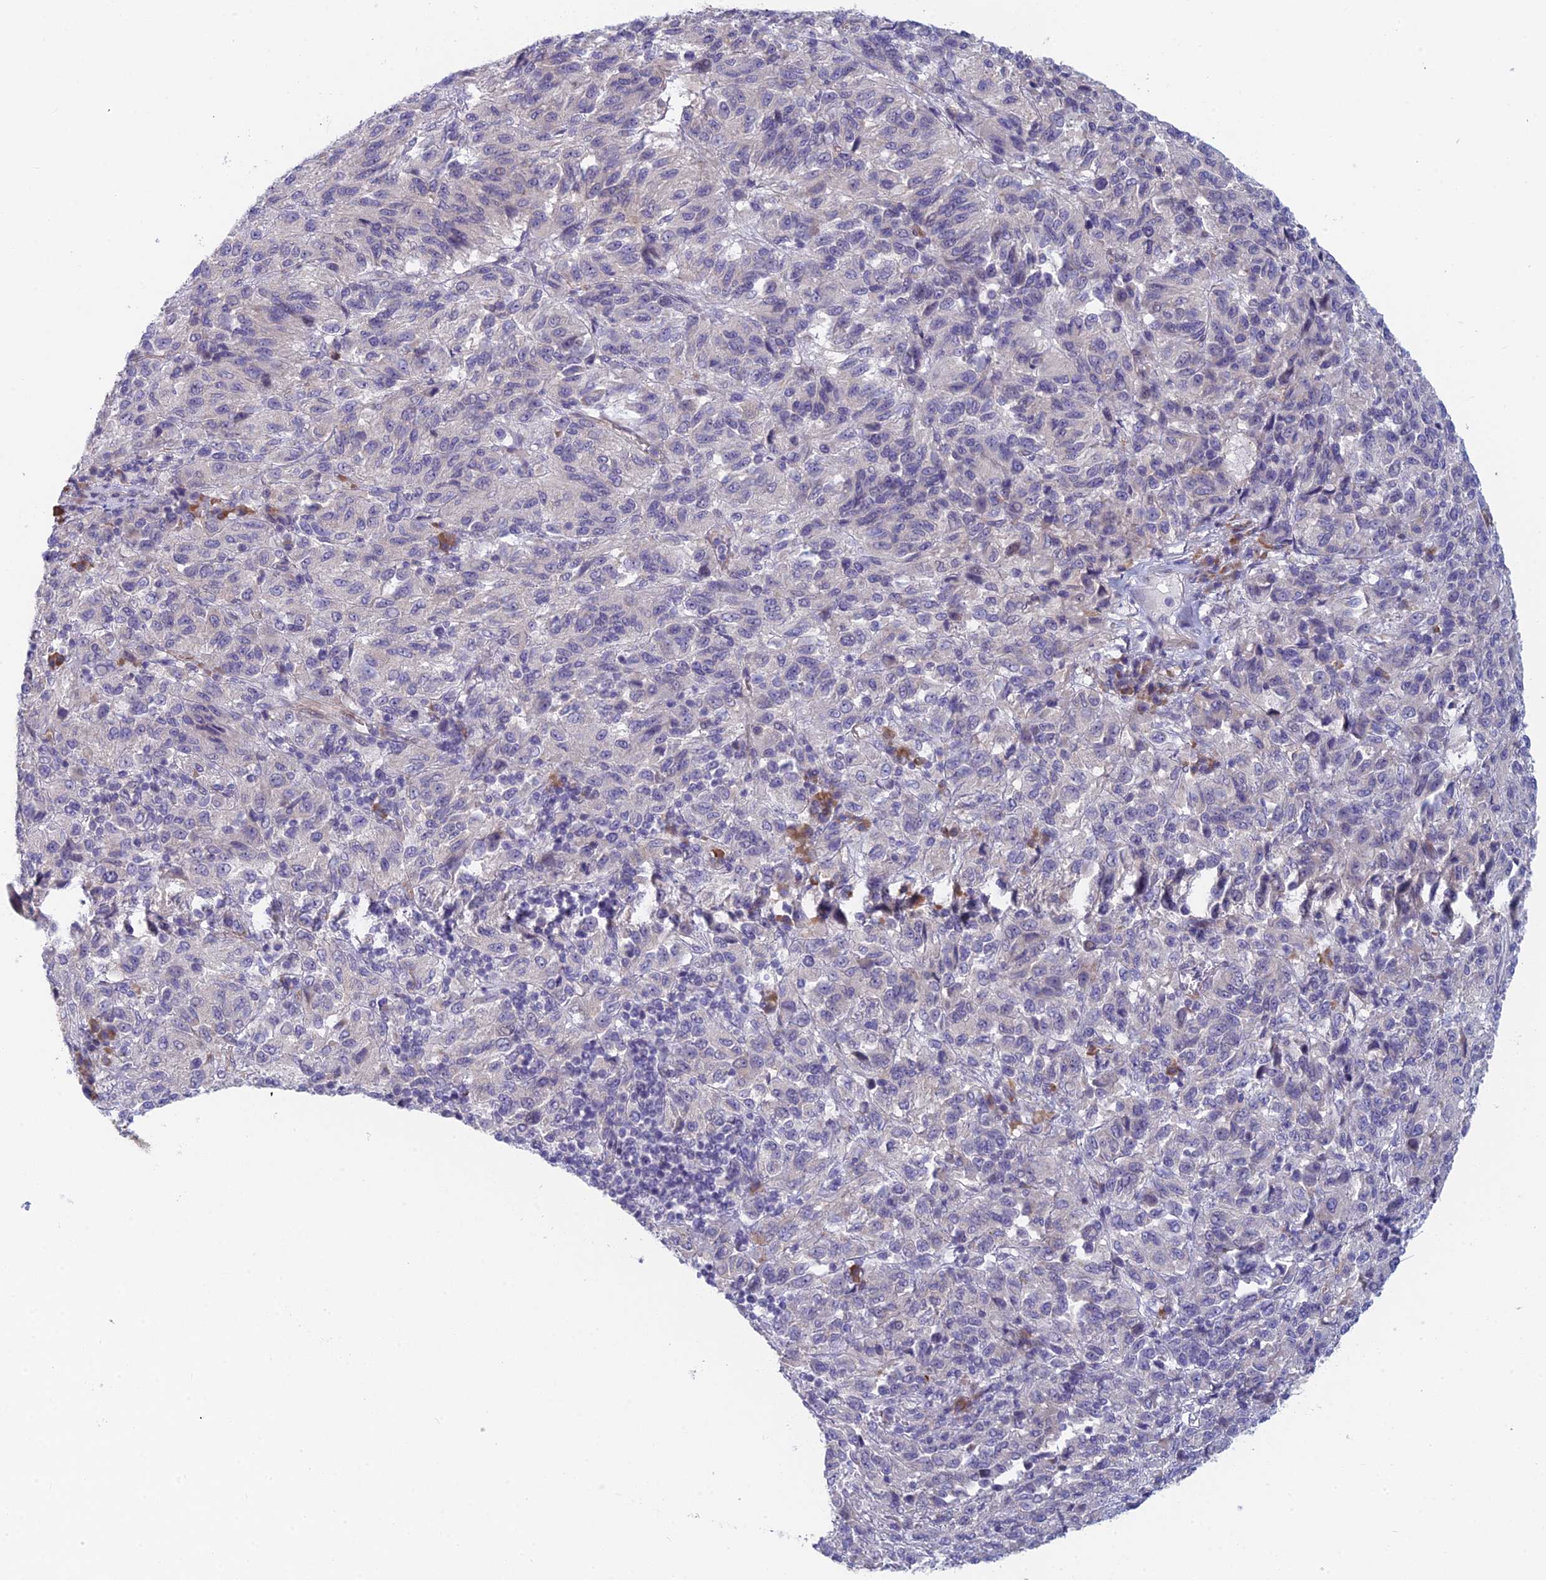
{"staining": {"intensity": "negative", "quantity": "none", "location": "none"}, "tissue": "melanoma", "cell_type": "Tumor cells", "image_type": "cancer", "snomed": [{"axis": "morphology", "description": "Malignant melanoma, Metastatic site"}, {"axis": "topography", "description": "Lung"}], "caption": "An image of melanoma stained for a protein demonstrates no brown staining in tumor cells.", "gene": "PPP1R26", "patient": {"sex": "male", "age": 64}}